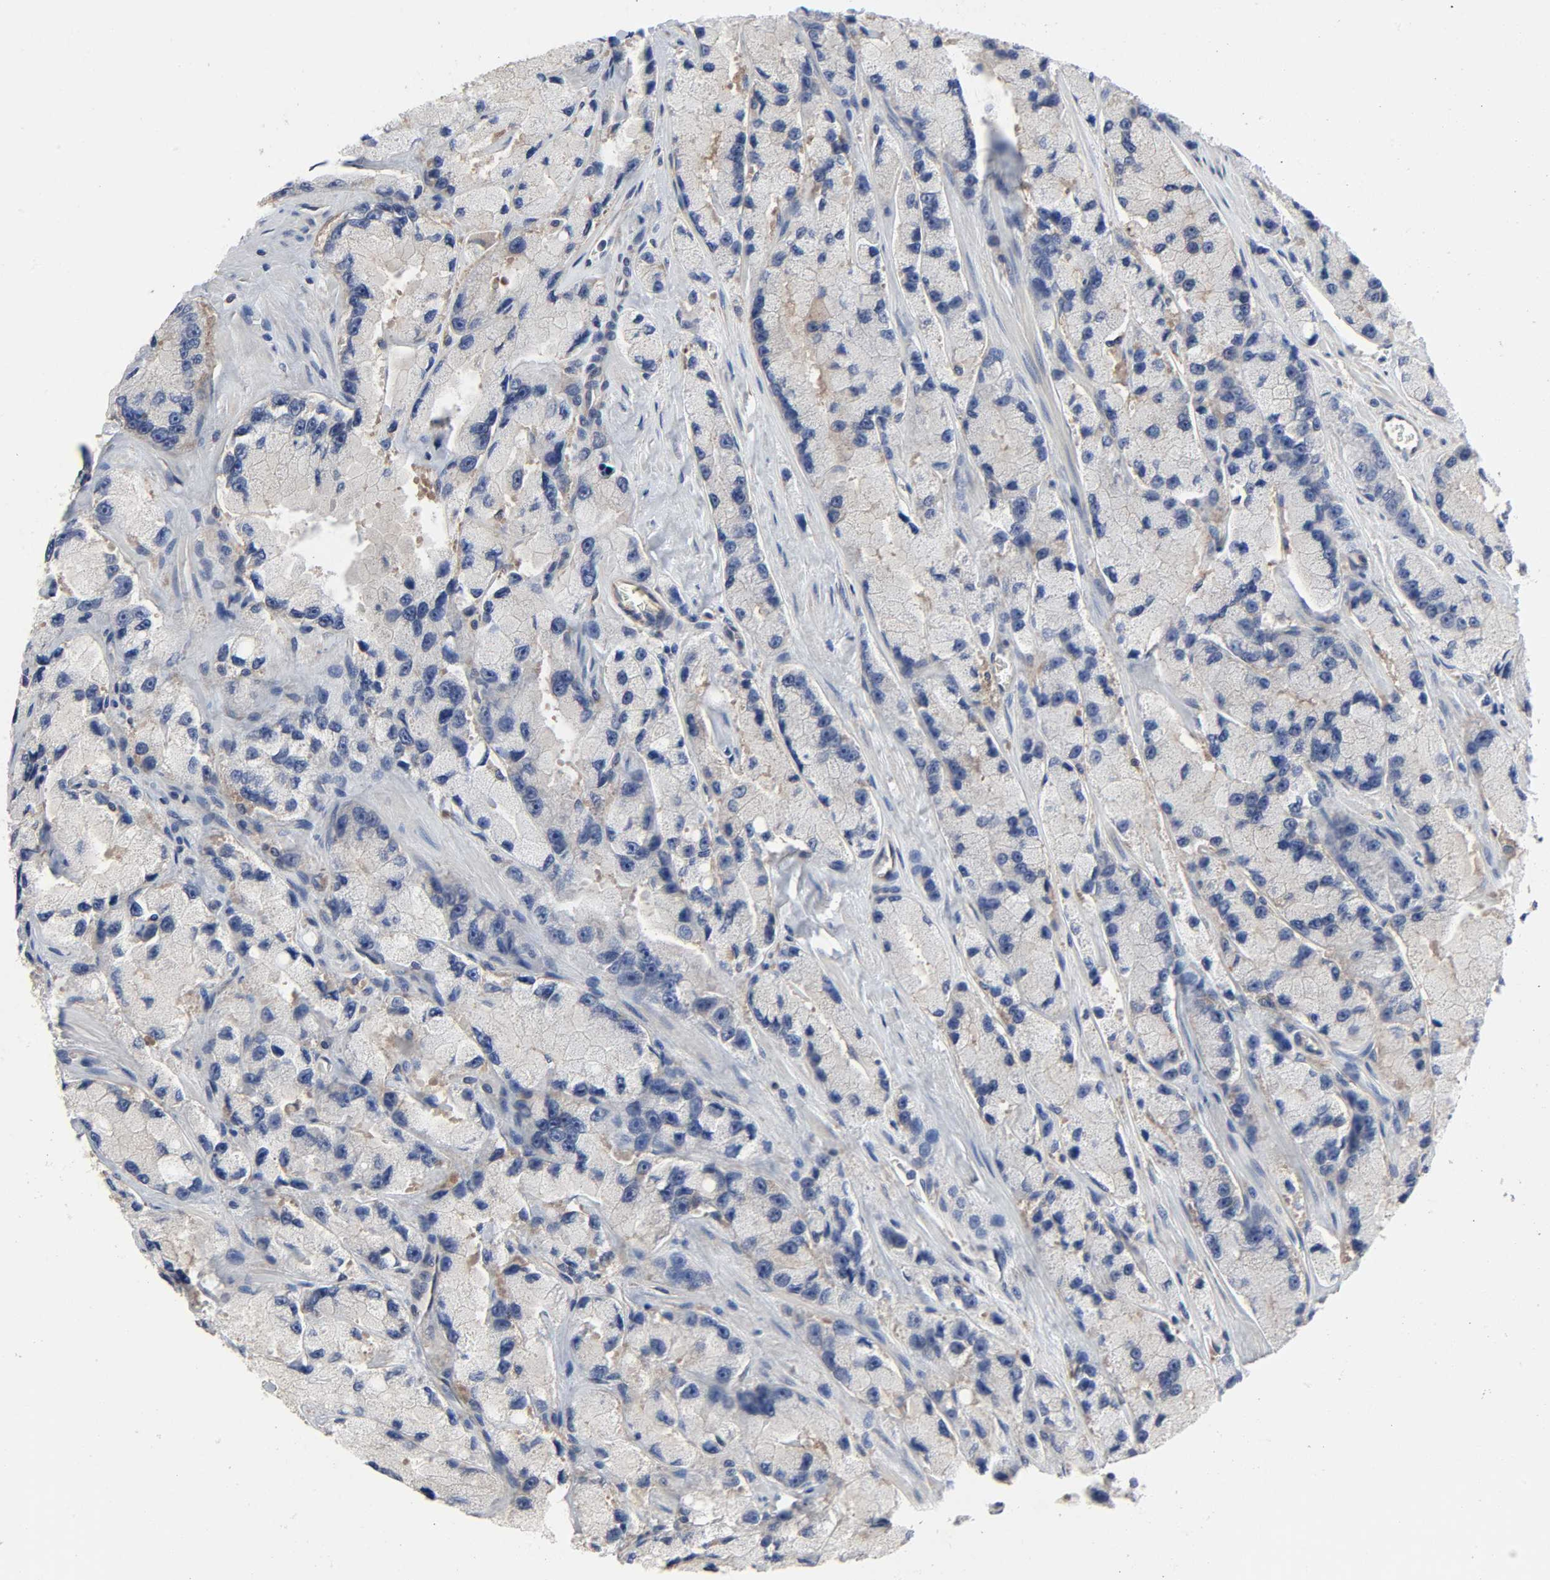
{"staining": {"intensity": "weak", "quantity": "<25%", "location": "cytoplasmic/membranous"}, "tissue": "prostate cancer", "cell_type": "Tumor cells", "image_type": "cancer", "snomed": [{"axis": "morphology", "description": "Adenocarcinoma, High grade"}, {"axis": "topography", "description": "Prostate"}], "caption": "An IHC photomicrograph of prostate adenocarcinoma (high-grade) is shown. There is no staining in tumor cells of prostate adenocarcinoma (high-grade).", "gene": "DYNLT3", "patient": {"sex": "male", "age": 58}}